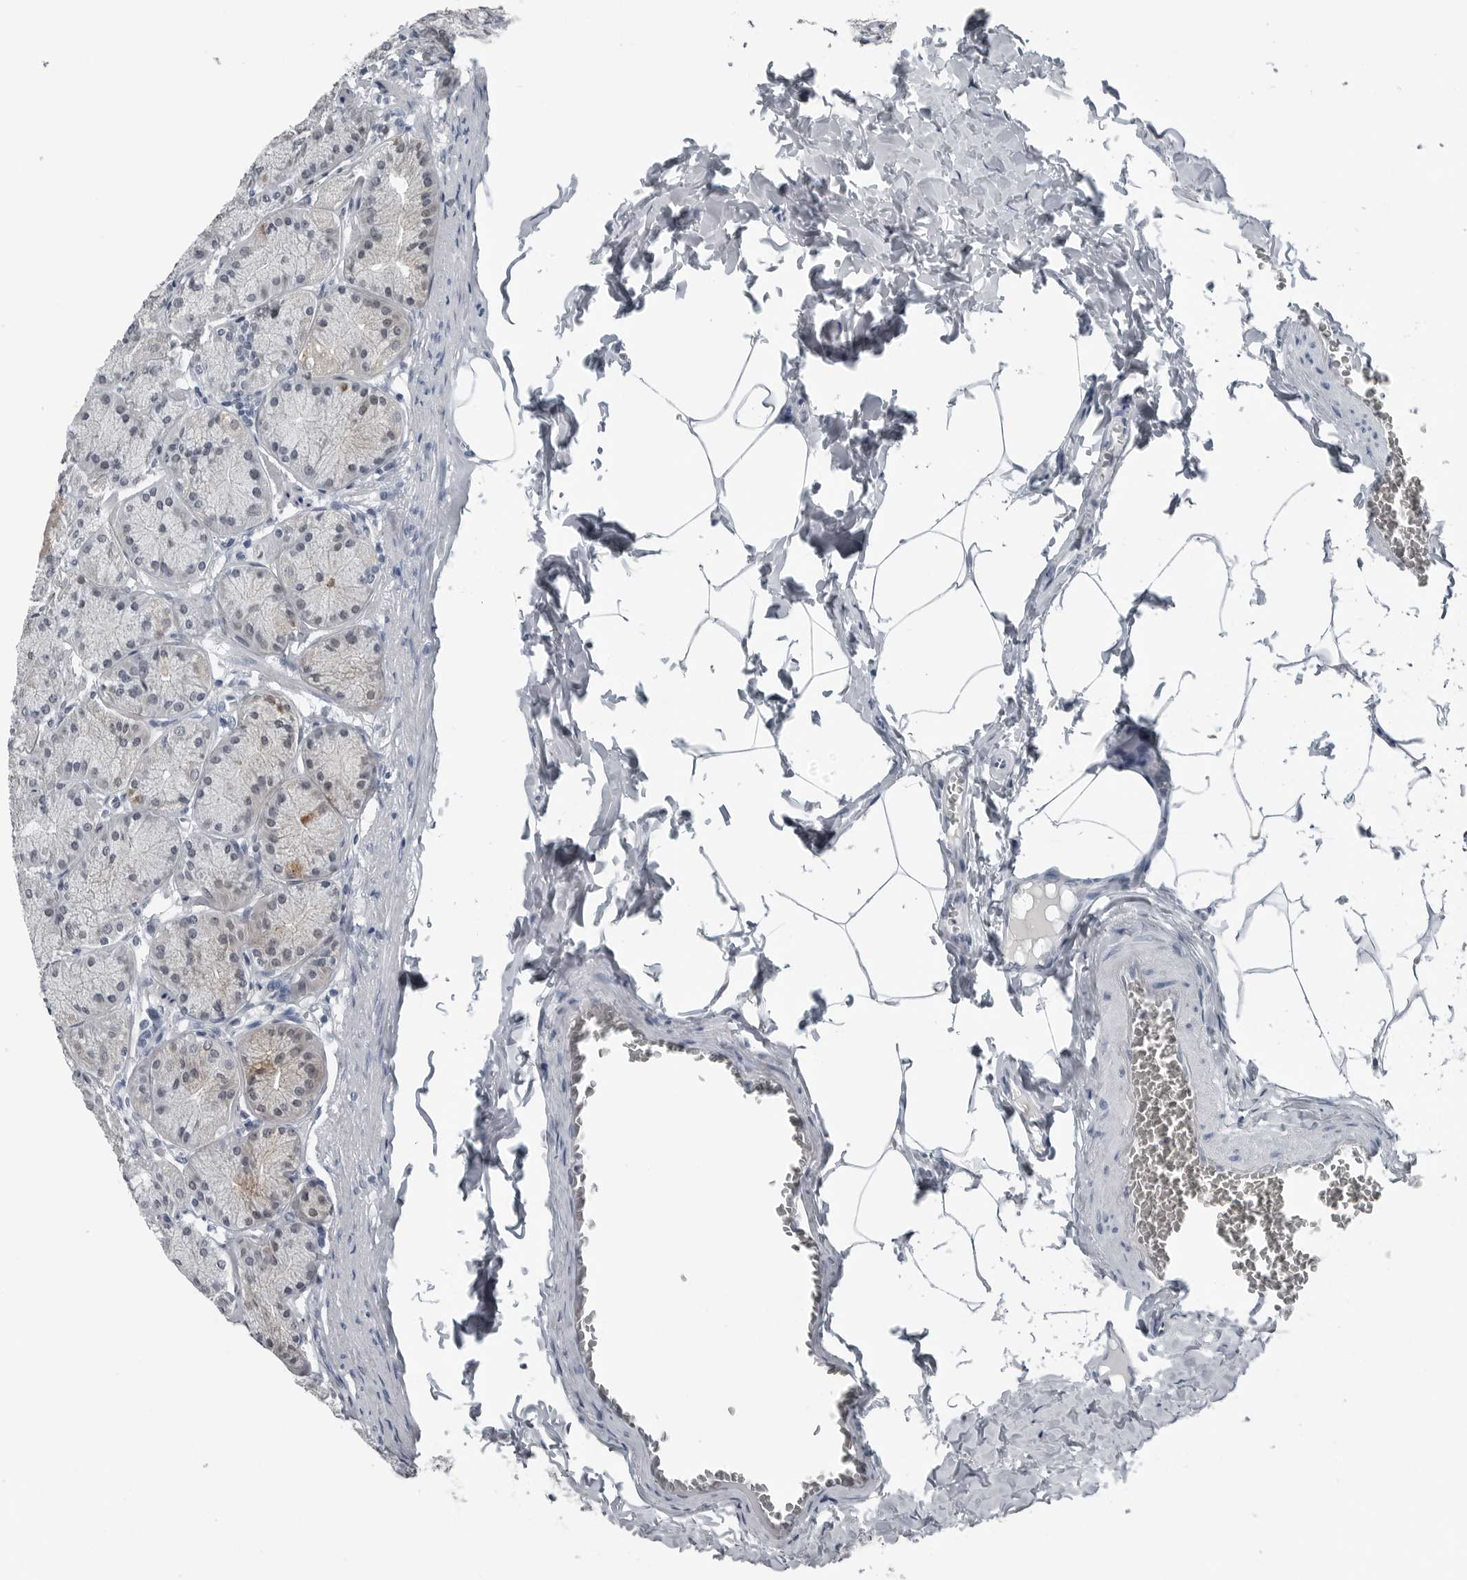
{"staining": {"intensity": "moderate", "quantity": "<25%", "location": "cytoplasmic/membranous,nuclear"}, "tissue": "stomach", "cell_type": "Glandular cells", "image_type": "normal", "snomed": [{"axis": "morphology", "description": "Normal tissue, NOS"}, {"axis": "topography", "description": "Stomach"}], "caption": "Stomach stained with a brown dye shows moderate cytoplasmic/membranous,nuclear positive expression in about <25% of glandular cells.", "gene": "SPINK1", "patient": {"sex": "male", "age": 42}}